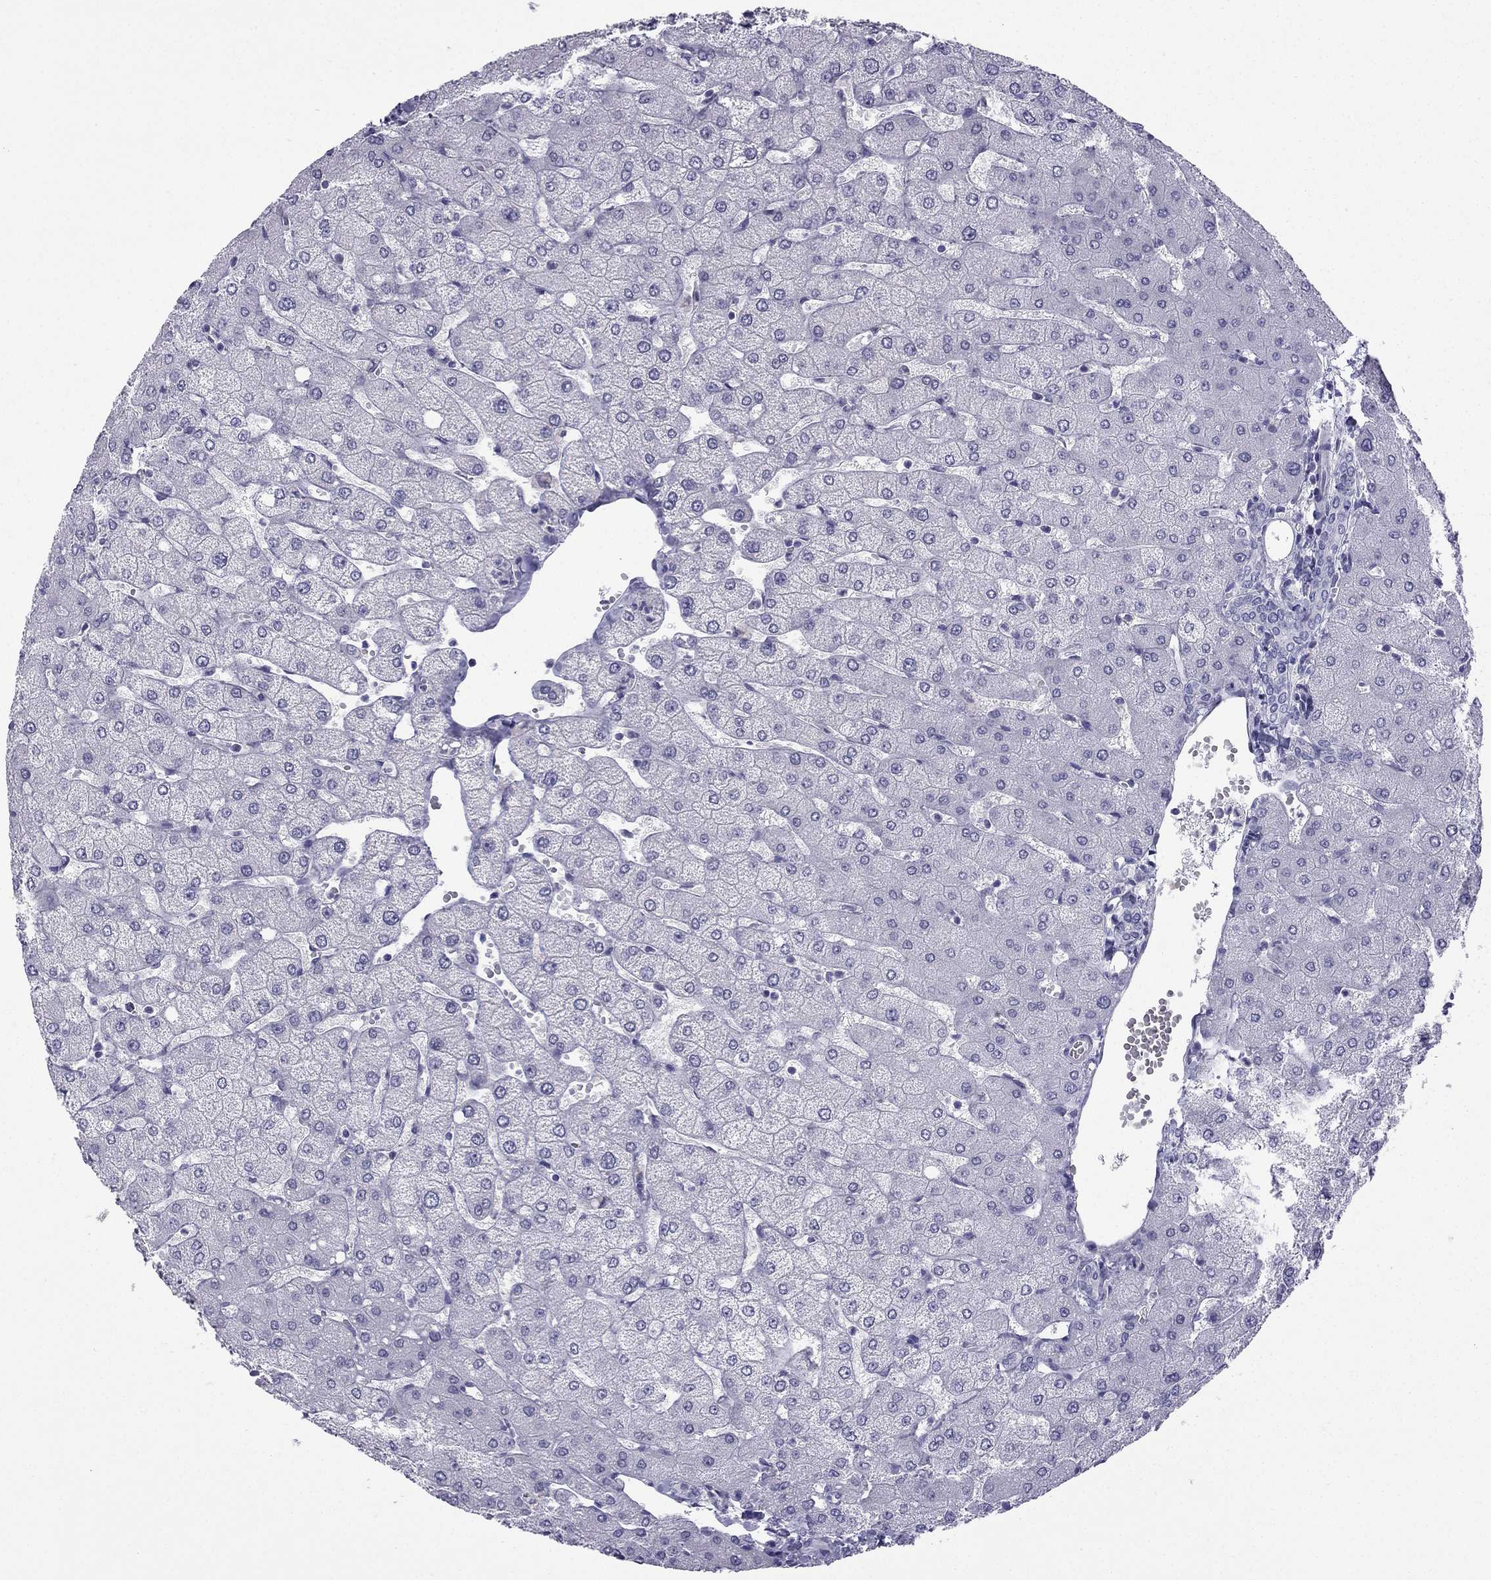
{"staining": {"intensity": "negative", "quantity": "none", "location": "none"}, "tissue": "liver", "cell_type": "Cholangiocytes", "image_type": "normal", "snomed": [{"axis": "morphology", "description": "Normal tissue, NOS"}, {"axis": "topography", "description": "Liver"}], "caption": "IHC photomicrograph of unremarkable liver stained for a protein (brown), which reveals no positivity in cholangiocytes.", "gene": "CFAP53", "patient": {"sex": "female", "age": 54}}